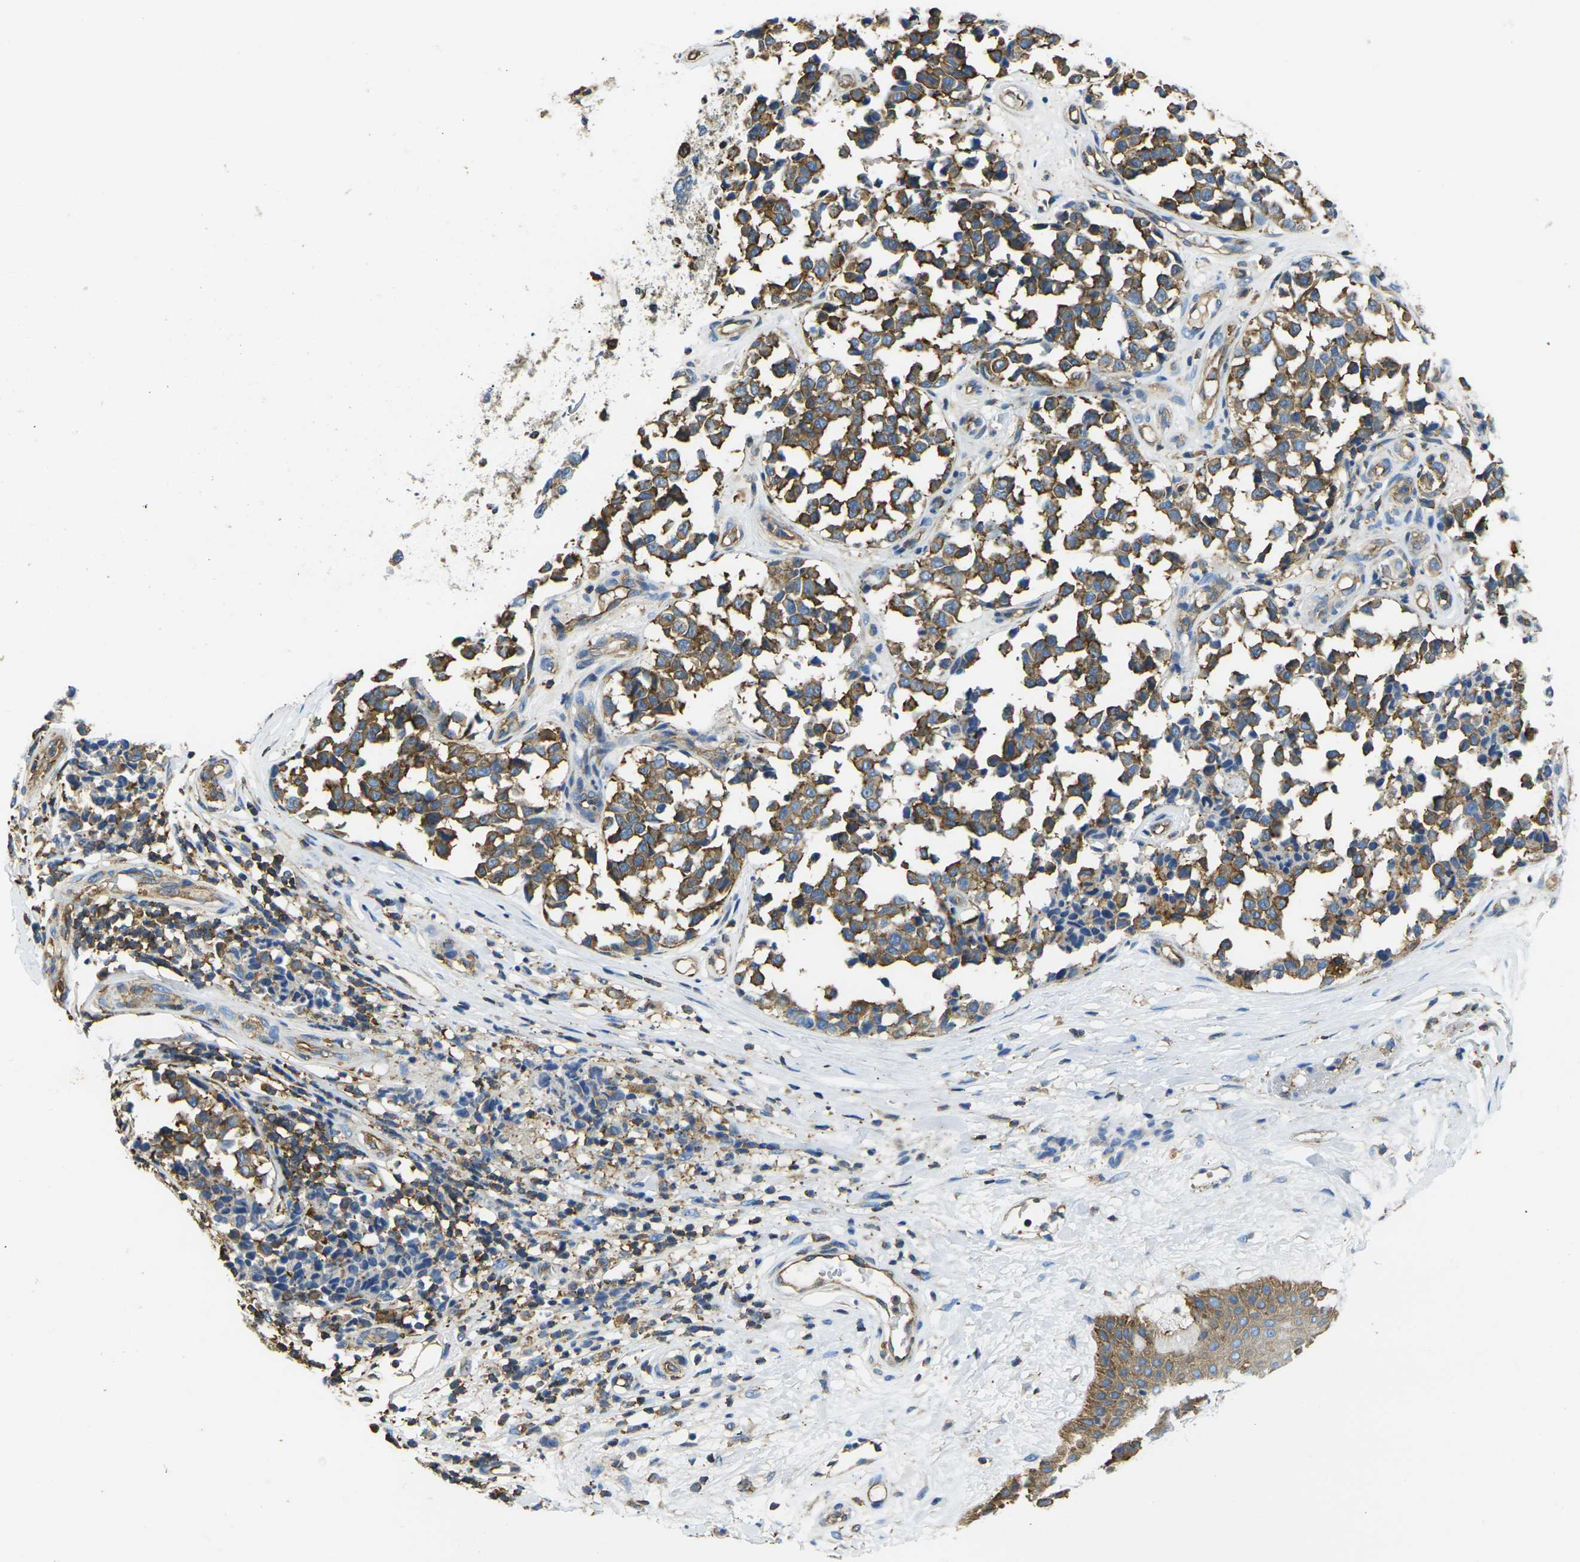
{"staining": {"intensity": "moderate", "quantity": ">75%", "location": "cytoplasmic/membranous"}, "tissue": "melanoma", "cell_type": "Tumor cells", "image_type": "cancer", "snomed": [{"axis": "morphology", "description": "Malignant melanoma, NOS"}, {"axis": "topography", "description": "Skin"}], "caption": "The histopathology image displays staining of malignant melanoma, revealing moderate cytoplasmic/membranous protein expression (brown color) within tumor cells.", "gene": "FAM110D", "patient": {"sex": "female", "age": 64}}